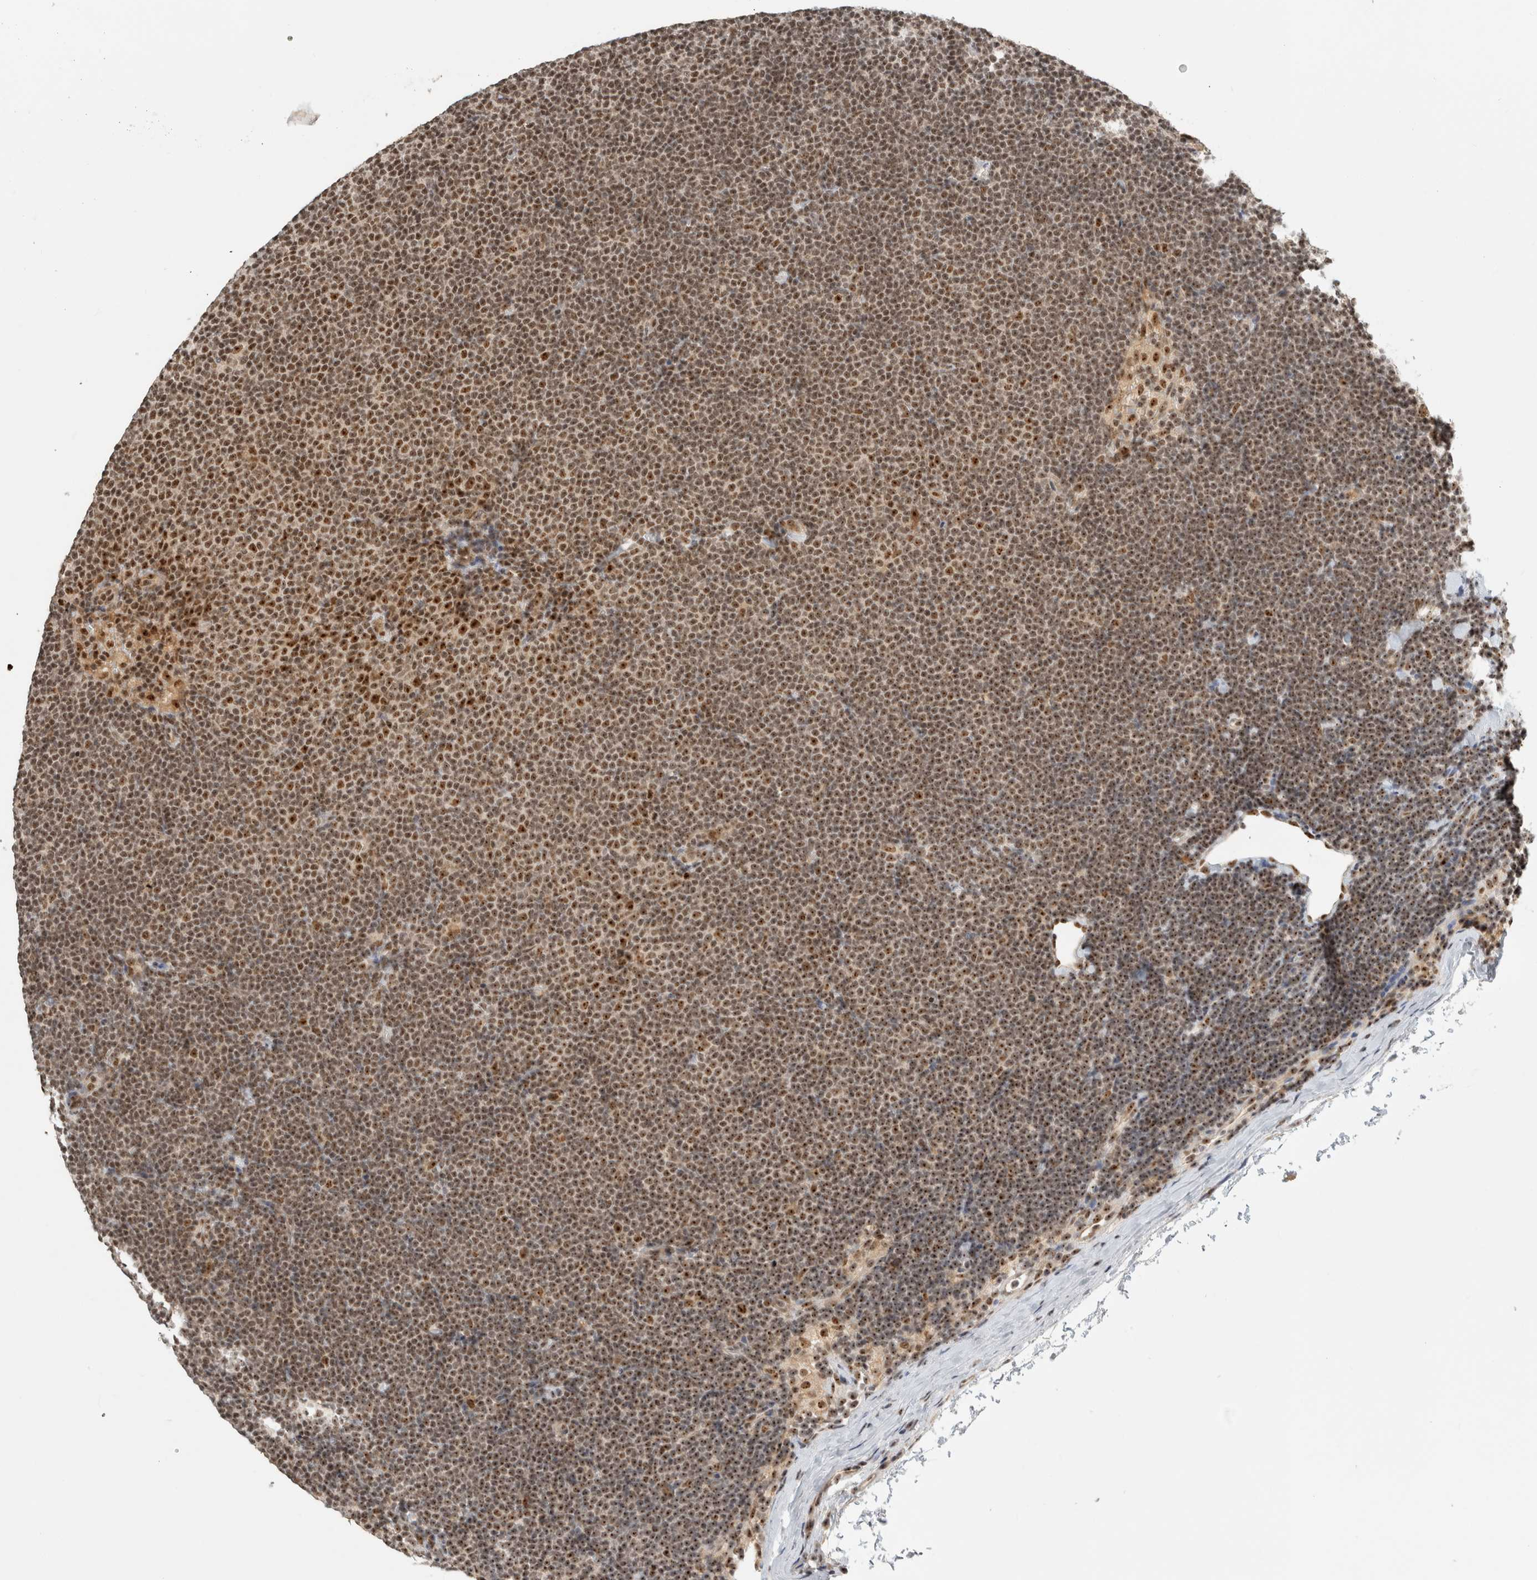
{"staining": {"intensity": "moderate", "quantity": ">75%", "location": "nuclear"}, "tissue": "lymphoma", "cell_type": "Tumor cells", "image_type": "cancer", "snomed": [{"axis": "morphology", "description": "Malignant lymphoma, non-Hodgkin's type, Low grade"}, {"axis": "topography", "description": "Lymph node"}], "caption": "The photomicrograph displays staining of malignant lymphoma, non-Hodgkin's type (low-grade), revealing moderate nuclear protein positivity (brown color) within tumor cells.", "gene": "EBNA1BP2", "patient": {"sex": "female", "age": 53}}